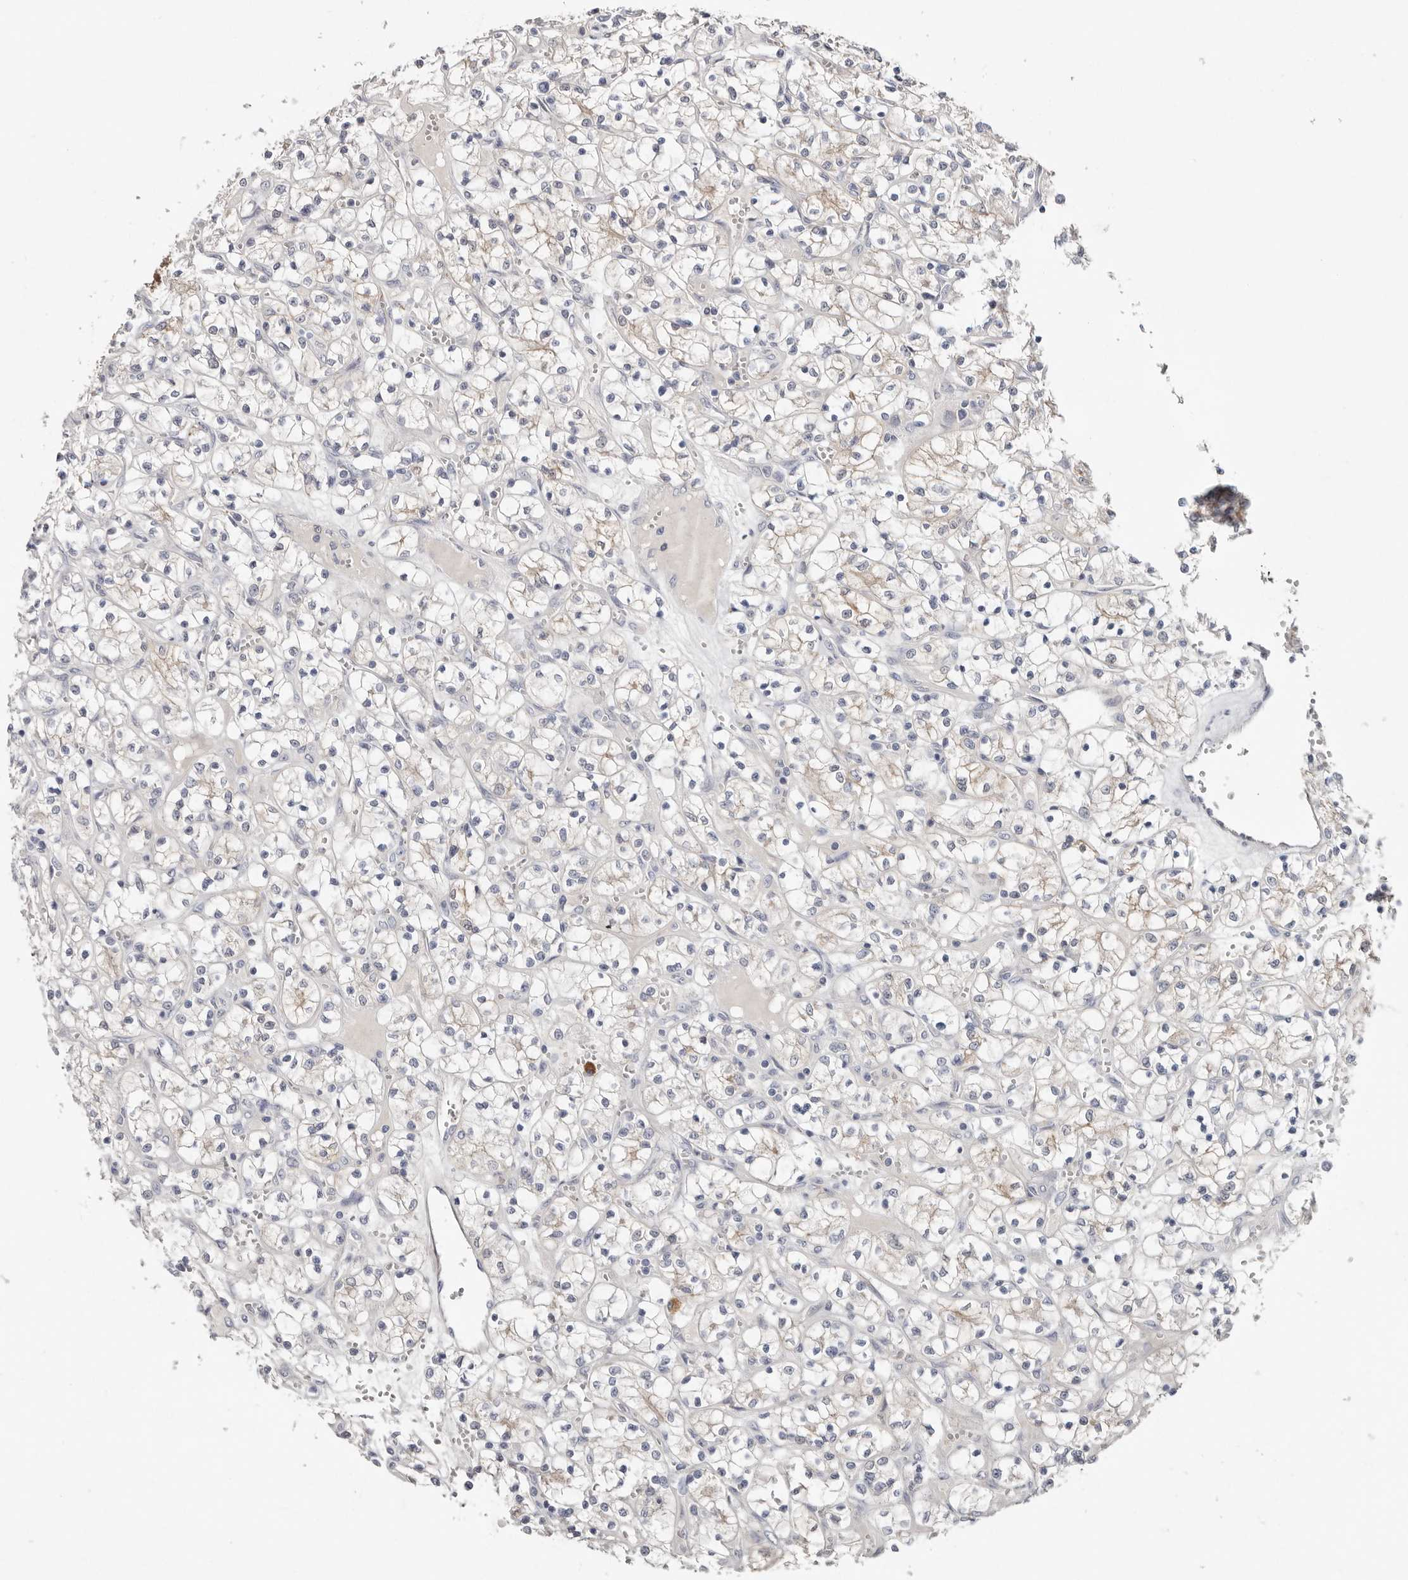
{"staining": {"intensity": "negative", "quantity": "none", "location": "none"}, "tissue": "renal cancer", "cell_type": "Tumor cells", "image_type": "cancer", "snomed": [{"axis": "morphology", "description": "Adenocarcinoma, NOS"}, {"axis": "topography", "description": "Kidney"}], "caption": "Immunohistochemical staining of human renal adenocarcinoma displays no significant staining in tumor cells. The staining is performed using DAB brown chromogen with nuclei counter-stained in using hematoxylin.", "gene": "PKDCC", "patient": {"sex": "female", "age": 69}}